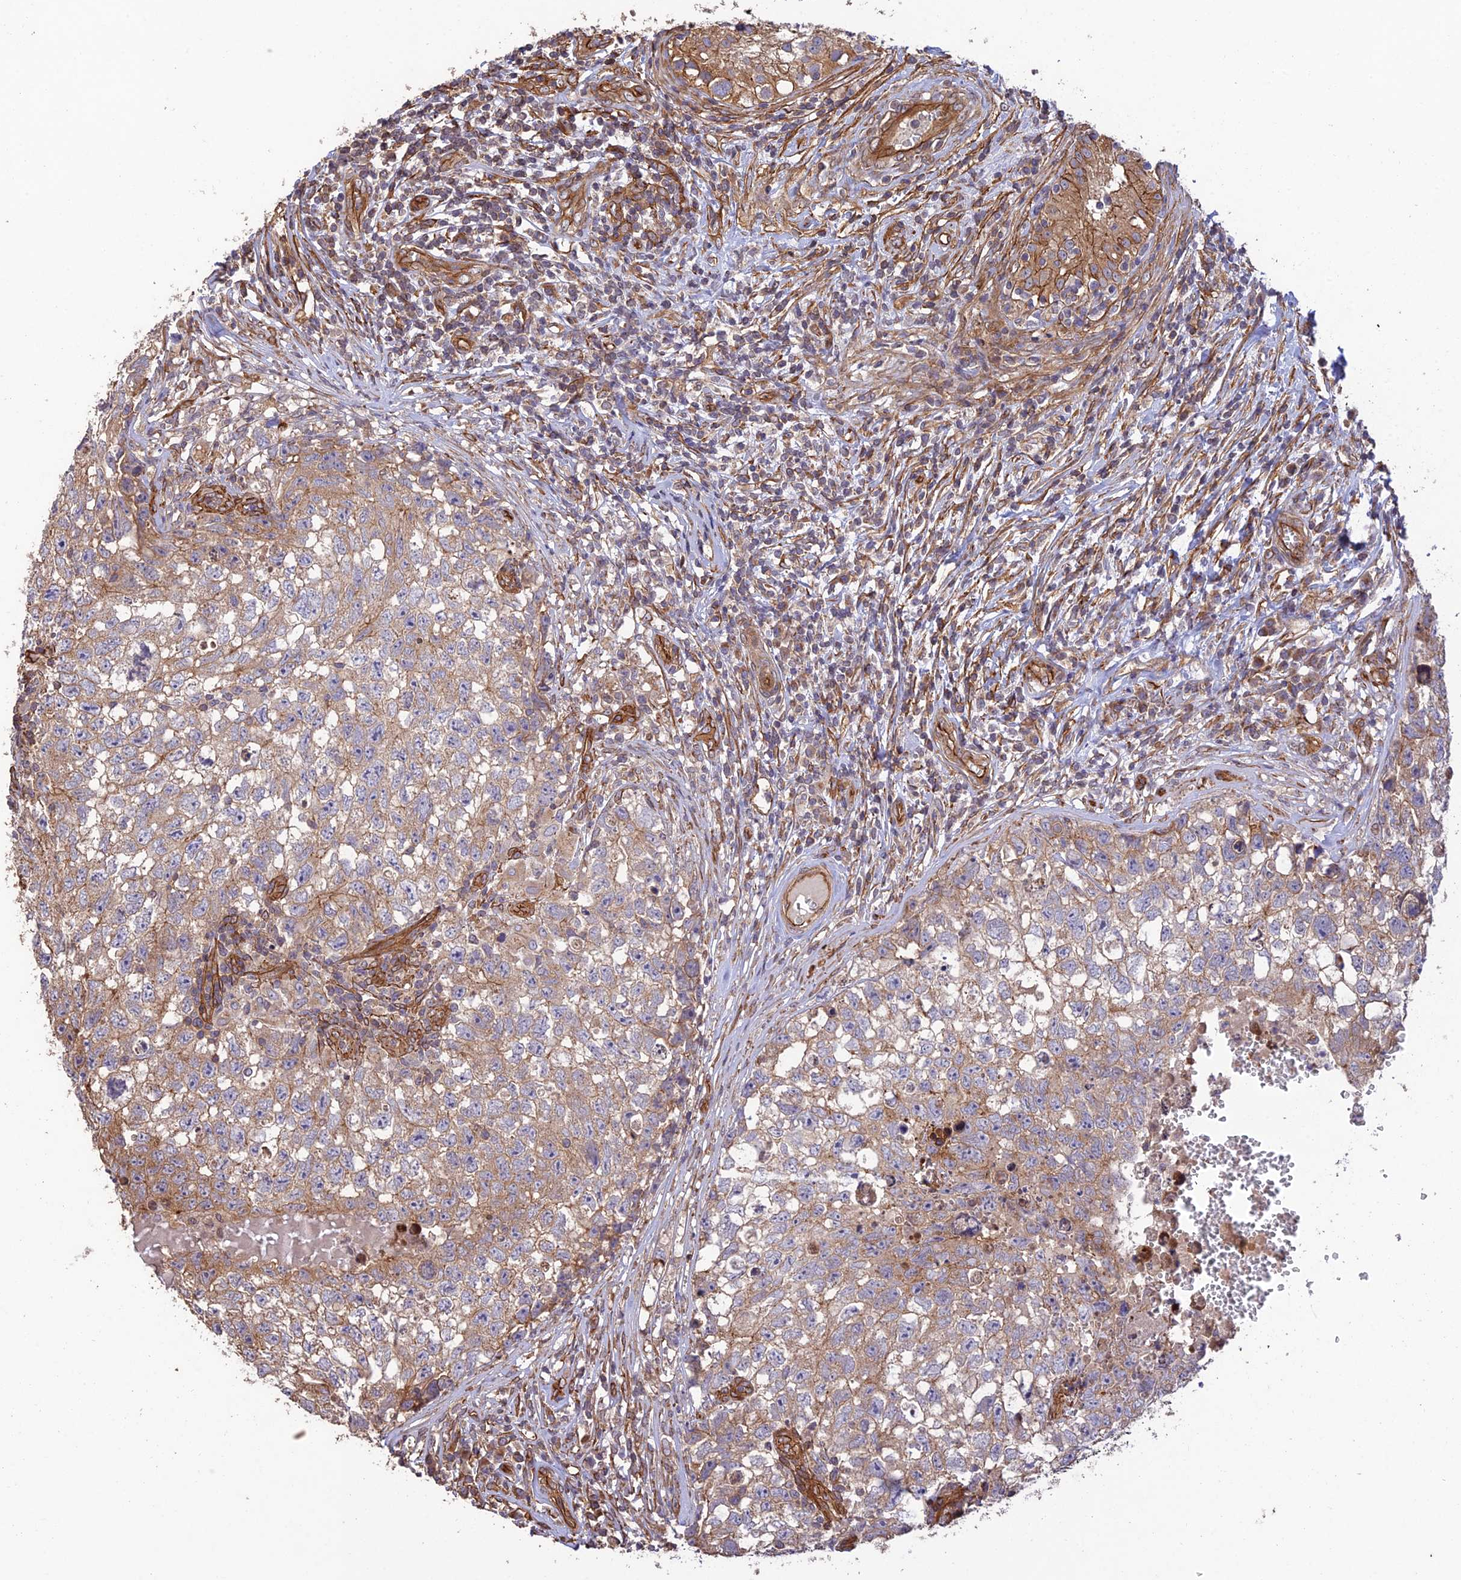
{"staining": {"intensity": "moderate", "quantity": "25%-75%", "location": "cytoplasmic/membranous"}, "tissue": "testis cancer", "cell_type": "Tumor cells", "image_type": "cancer", "snomed": [{"axis": "morphology", "description": "Seminoma, NOS"}, {"axis": "morphology", "description": "Carcinoma, Embryonal, NOS"}, {"axis": "topography", "description": "Testis"}], "caption": "Testis embryonal carcinoma stained with immunohistochemistry (IHC) demonstrates moderate cytoplasmic/membranous staining in approximately 25%-75% of tumor cells.", "gene": "HOMER2", "patient": {"sex": "male", "age": 29}}